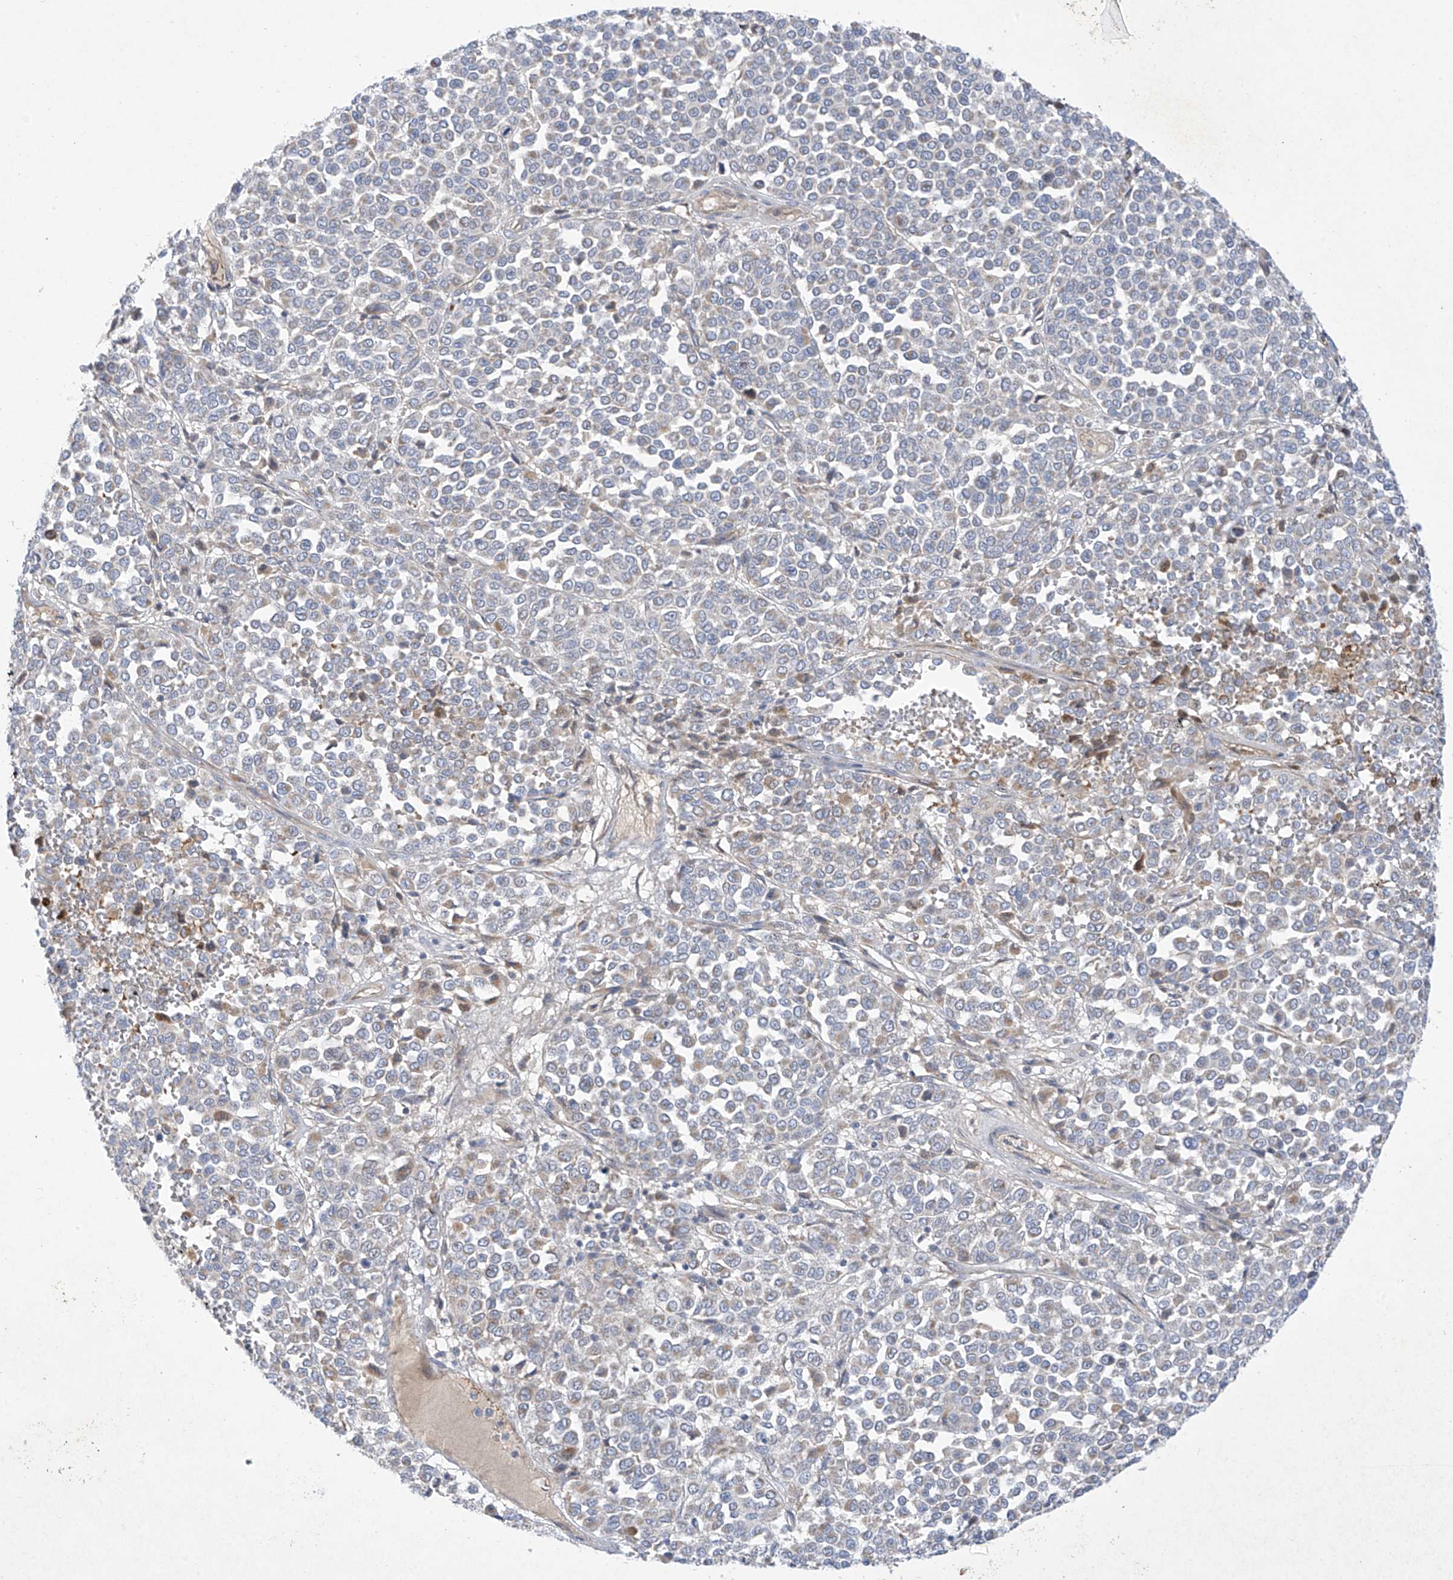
{"staining": {"intensity": "negative", "quantity": "none", "location": "none"}, "tissue": "melanoma", "cell_type": "Tumor cells", "image_type": "cancer", "snomed": [{"axis": "morphology", "description": "Malignant melanoma, Metastatic site"}, {"axis": "topography", "description": "Pancreas"}], "caption": "DAB (3,3'-diaminobenzidine) immunohistochemical staining of melanoma reveals no significant positivity in tumor cells.", "gene": "METTL18", "patient": {"sex": "female", "age": 30}}